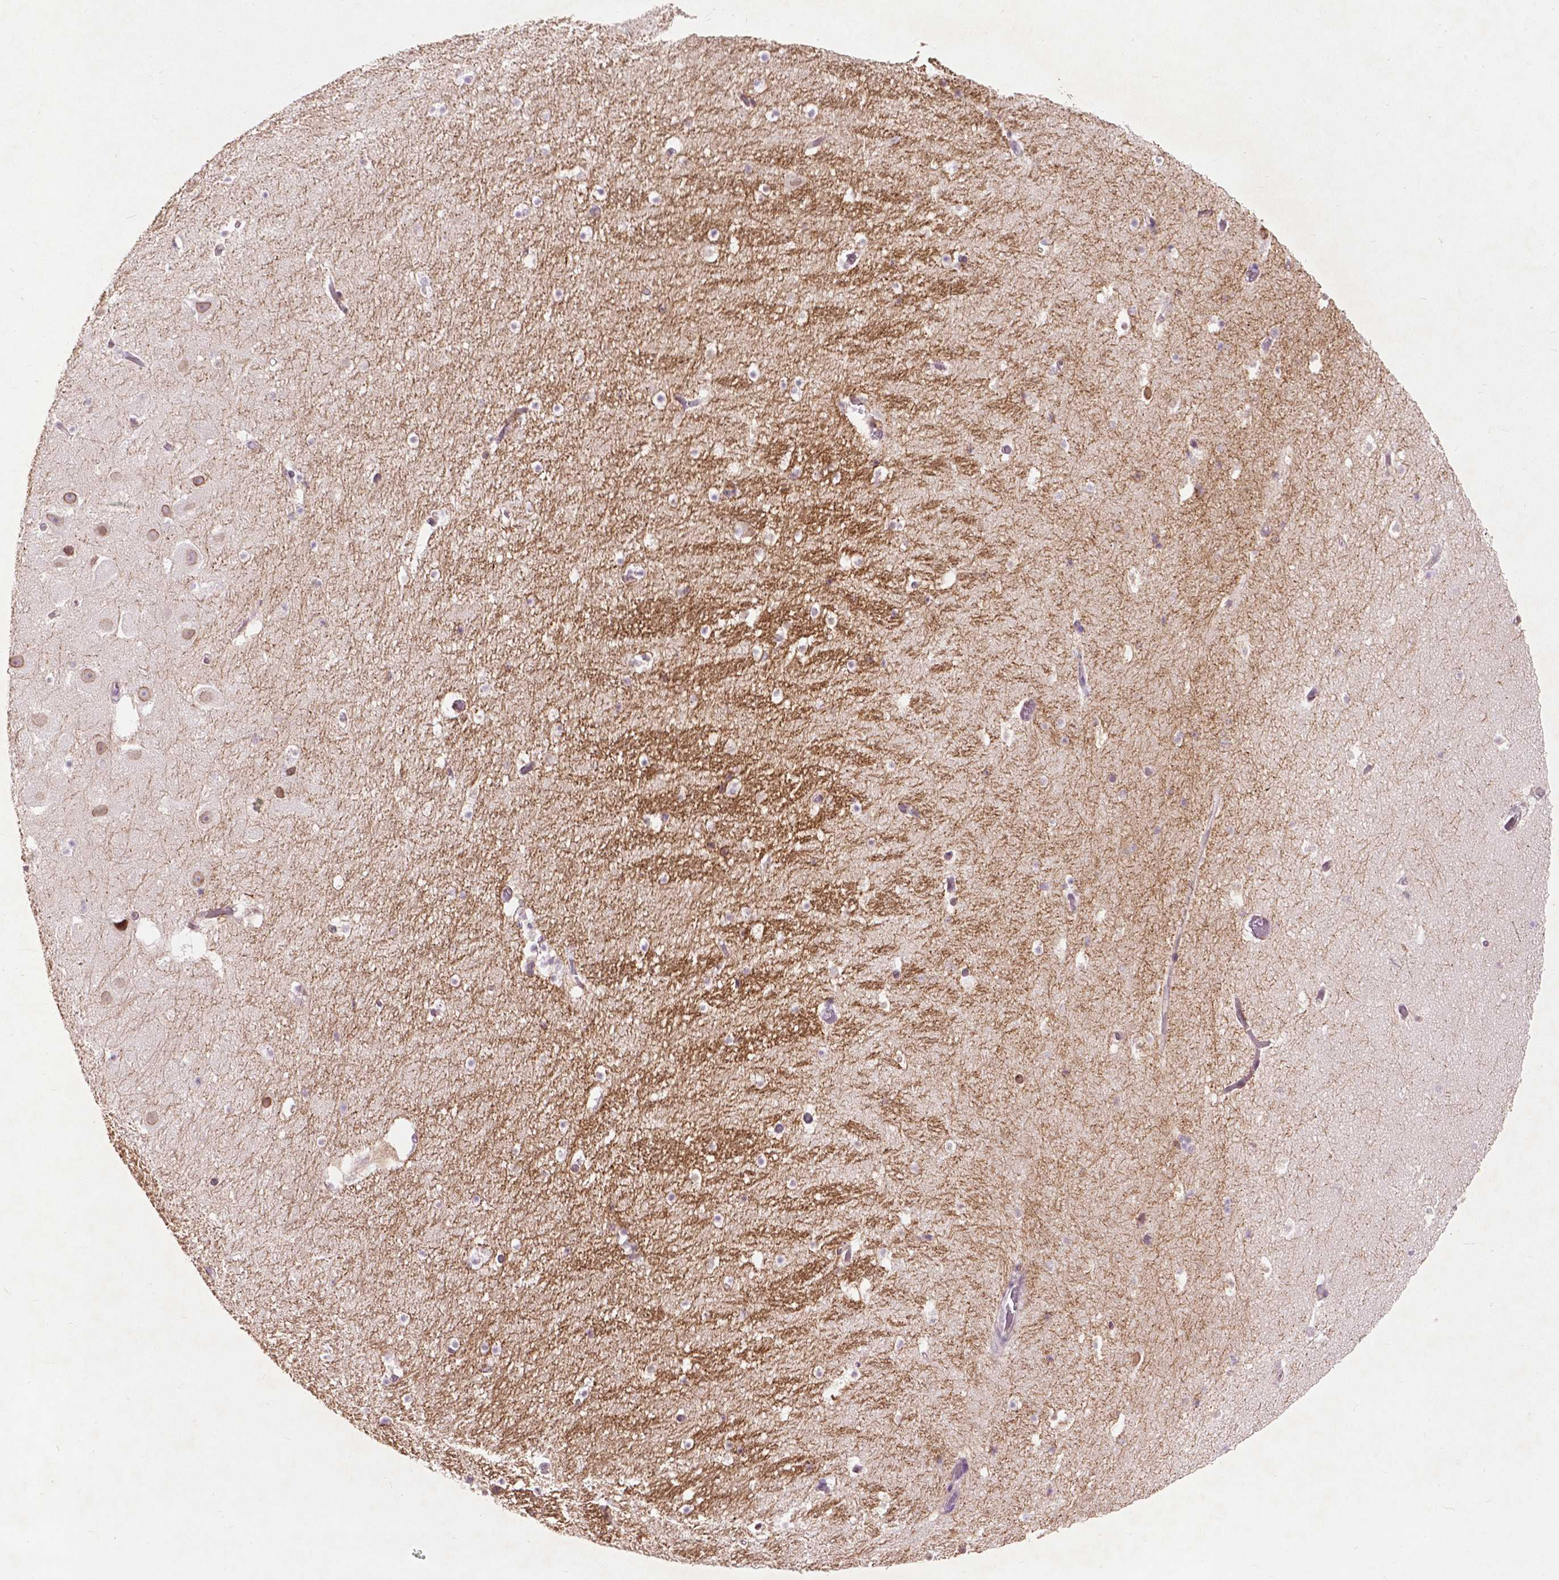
{"staining": {"intensity": "negative", "quantity": "none", "location": "none"}, "tissue": "hippocampus", "cell_type": "Glial cells", "image_type": "normal", "snomed": [{"axis": "morphology", "description": "Normal tissue, NOS"}, {"axis": "topography", "description": "Hippocampus"}], "caption": "Normal hippocampus was stained to show a protein in brown. There is no significant staining in glial cells. Brightfield microscopy of immunohistochemistry (IHC) stained with DAB (3,3'-diaminobenzidine) (brown) and hematoxylin (blue), captured at high magnification.", "gene": "GPR37", "patient": {"sex": "male", "age": 26}}